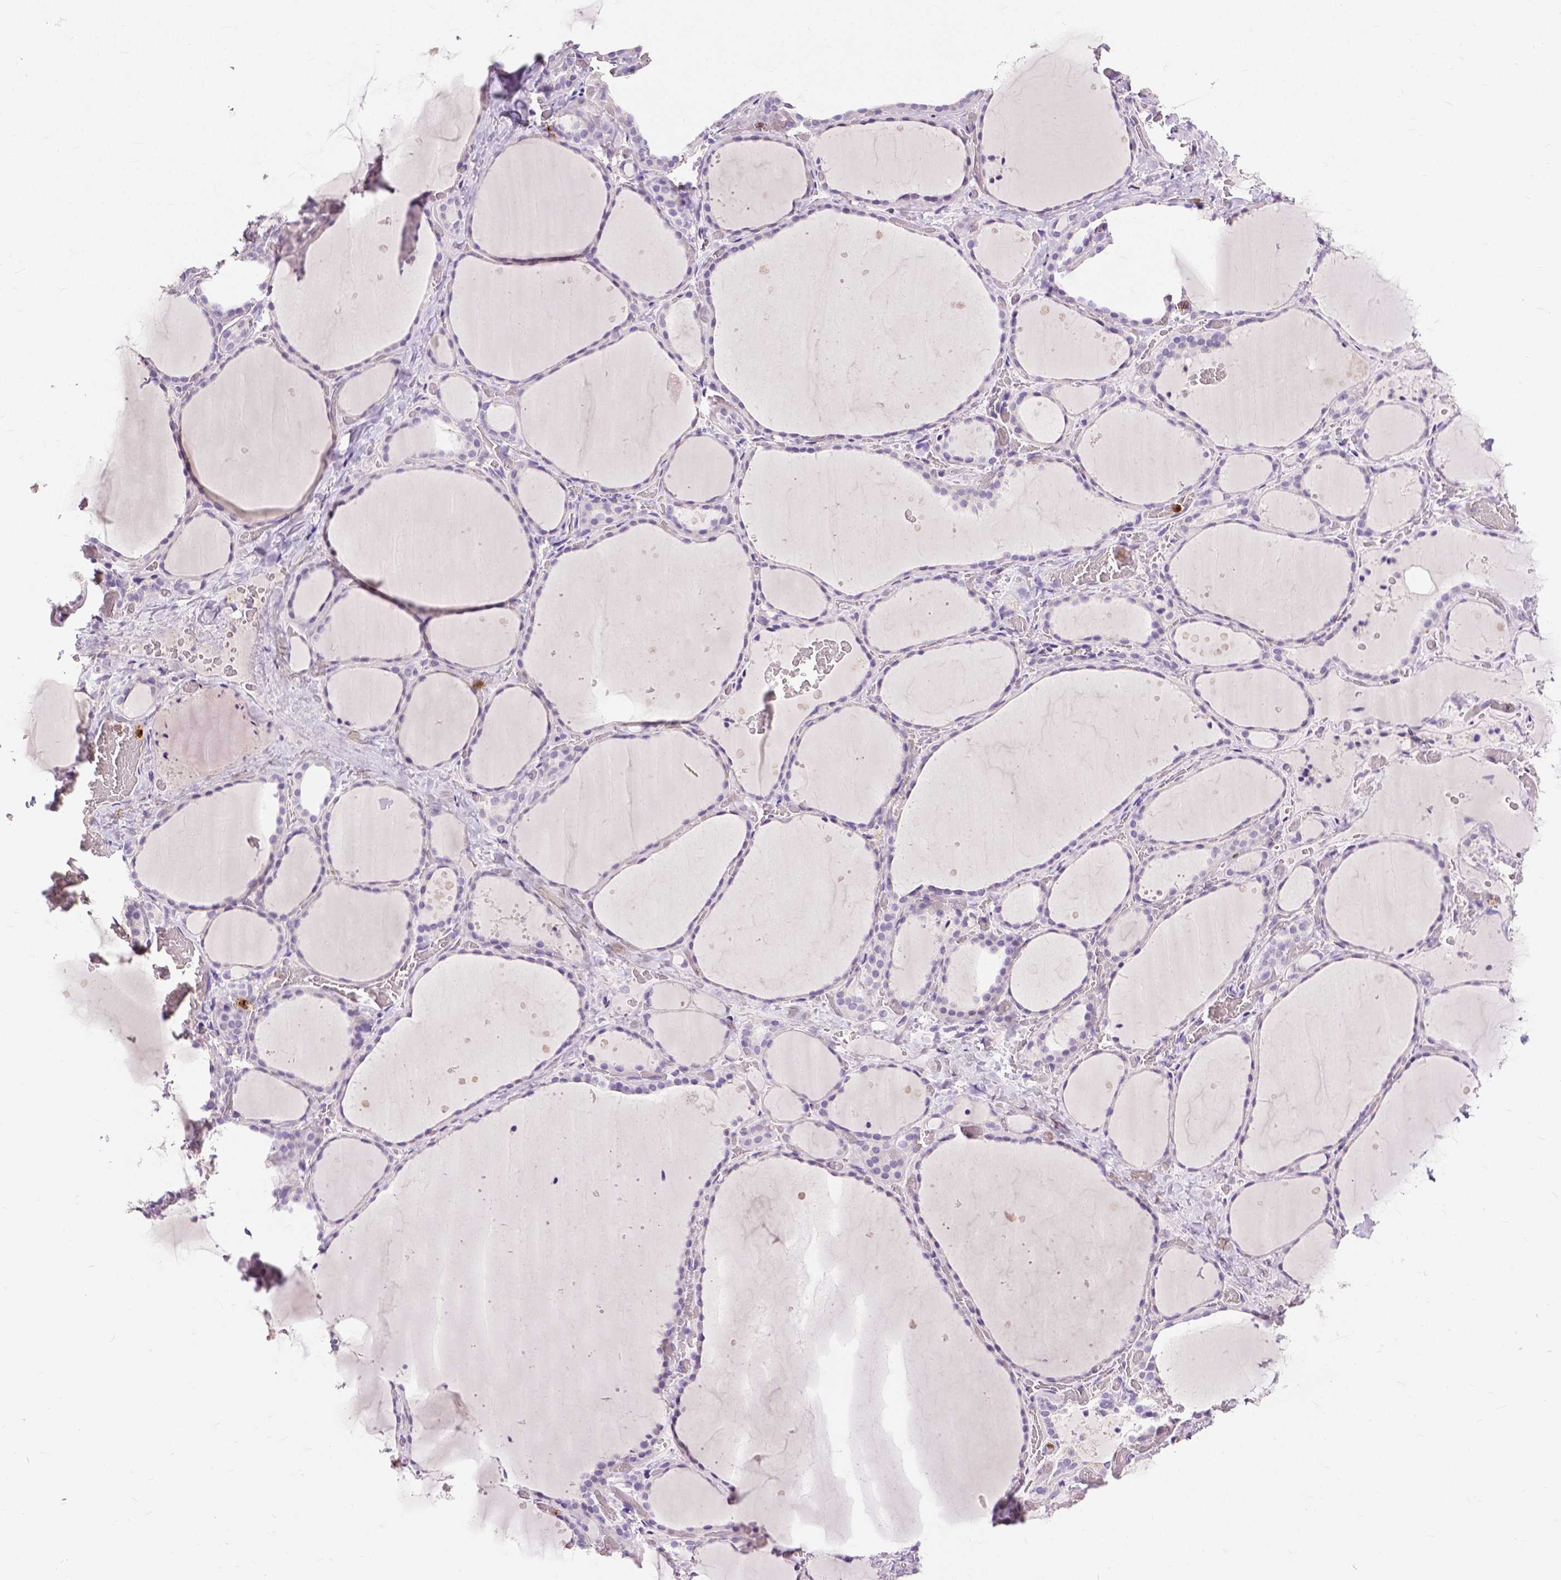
{"staining": {"intensity": "moderate", "quantity": "<25%", "location": "cytoplasmic/membranous"}, "tissue": "thyroid gland", "cell_type": "Glandular cells", "image_type": "normal", "snomed": [{"axis": "morphology", "description": "Normal tissue, NOS"}, {"axis": "topography", "description": "Thyroid gland"}], "caption": "The immunohistochemical stain highlights moderate cytoplasmic/membranous positivity in glandular cells of normal thyroid gland. (Brightfield microscopy of DAB IHC at high magnification).", "gene": "CXCR2", "patient": {"sex": "female", "age": 36}}